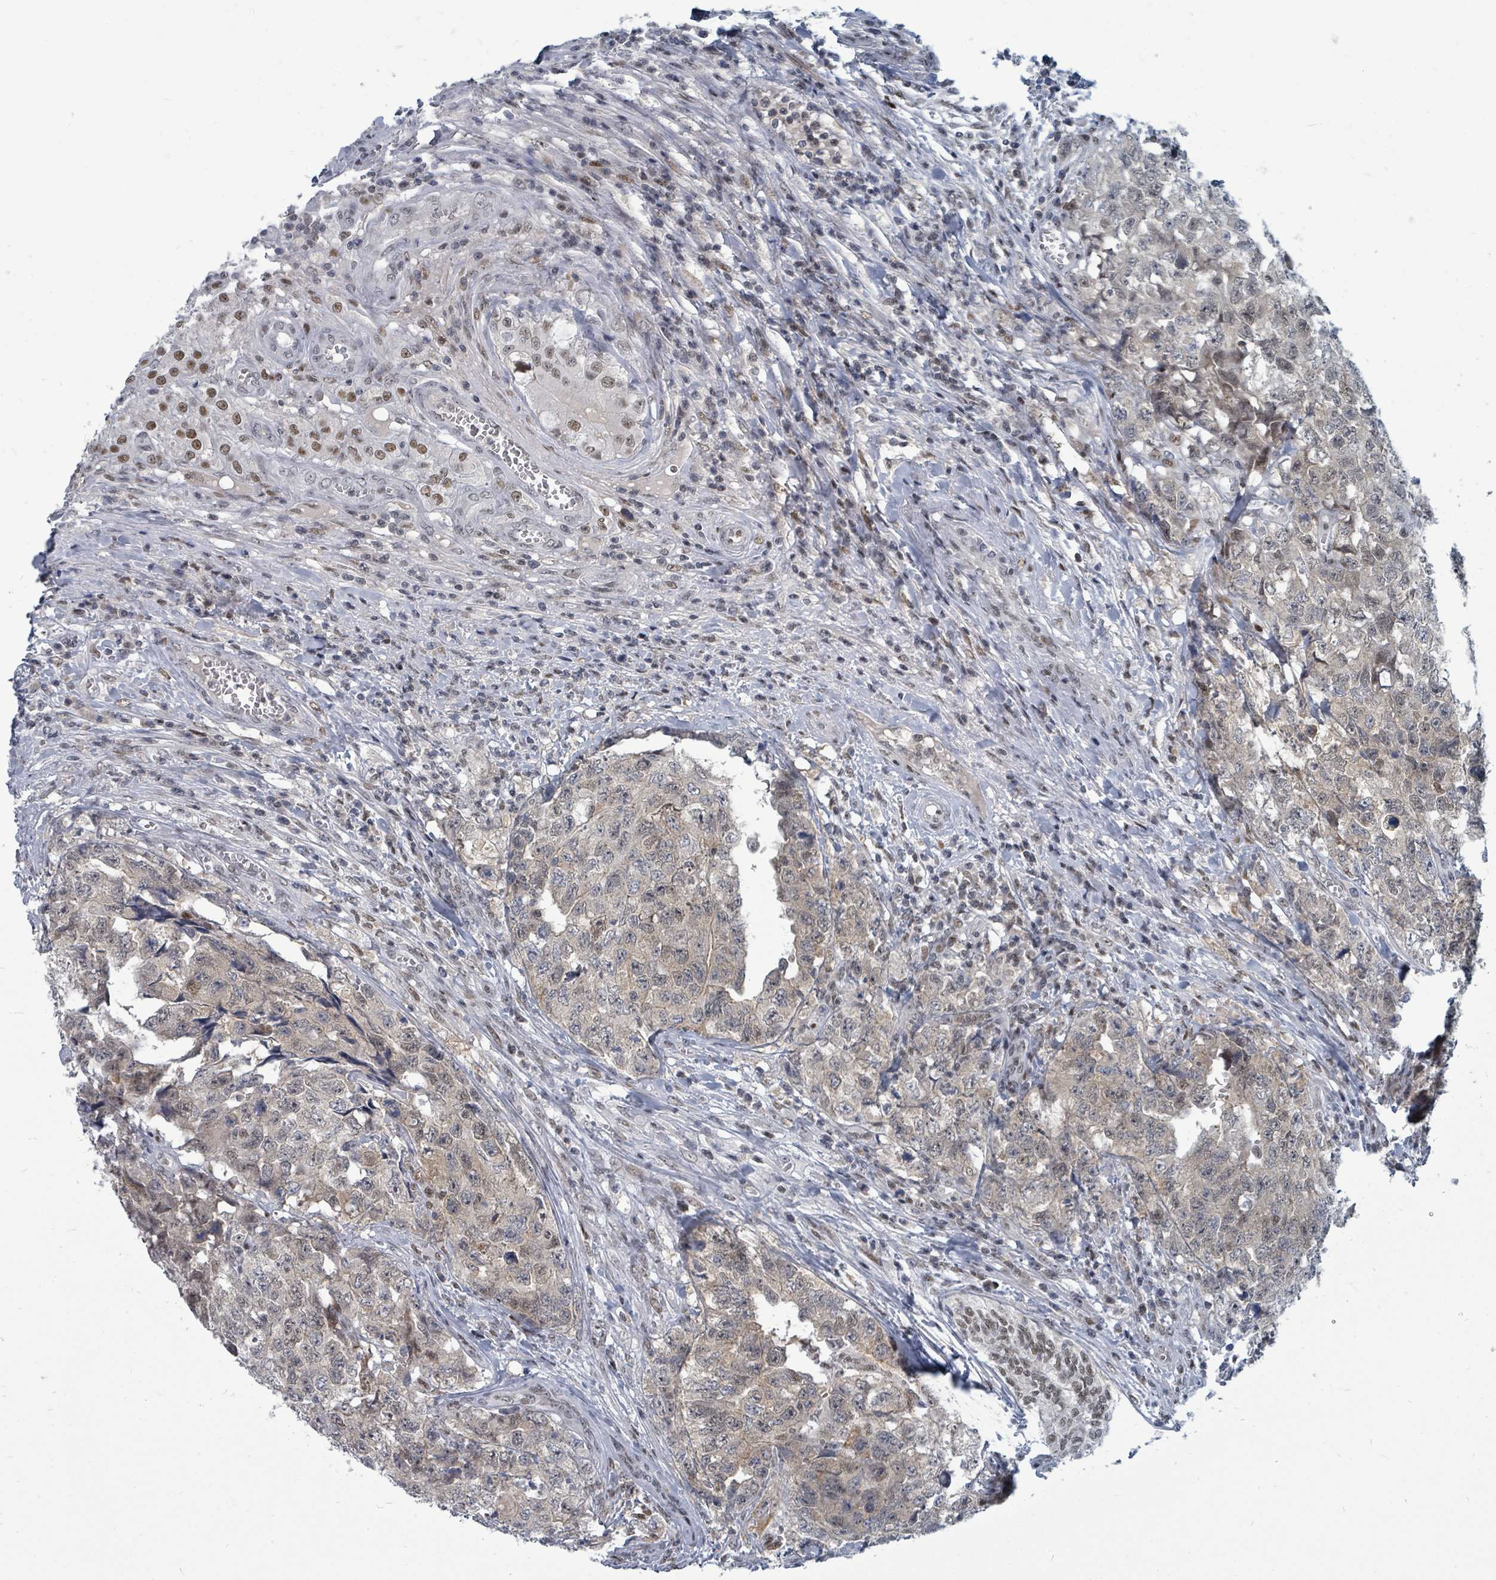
{"staining": {"intensity": "moderate", "quantity": "<25%", "location": "cytoplasmic/membranous,nuclear"}, "tissue": "testis cancer", "cell_type": "Tumor cells", "image_type": "cancer", "snomed": [{"axis": "morphology", "description": "Carcinoma, Embryonal, NOS"}, {"axis": "topography", "description": "Testis"}], "caption": "A low amount of moderate cytoplasmic/membranous and nuclear expression is present in approximately <25% of tumor cells in testis embryonal carcinoma tissue.", "gene": "UCK1", "patient": {"sex": "male", "age": 31}}